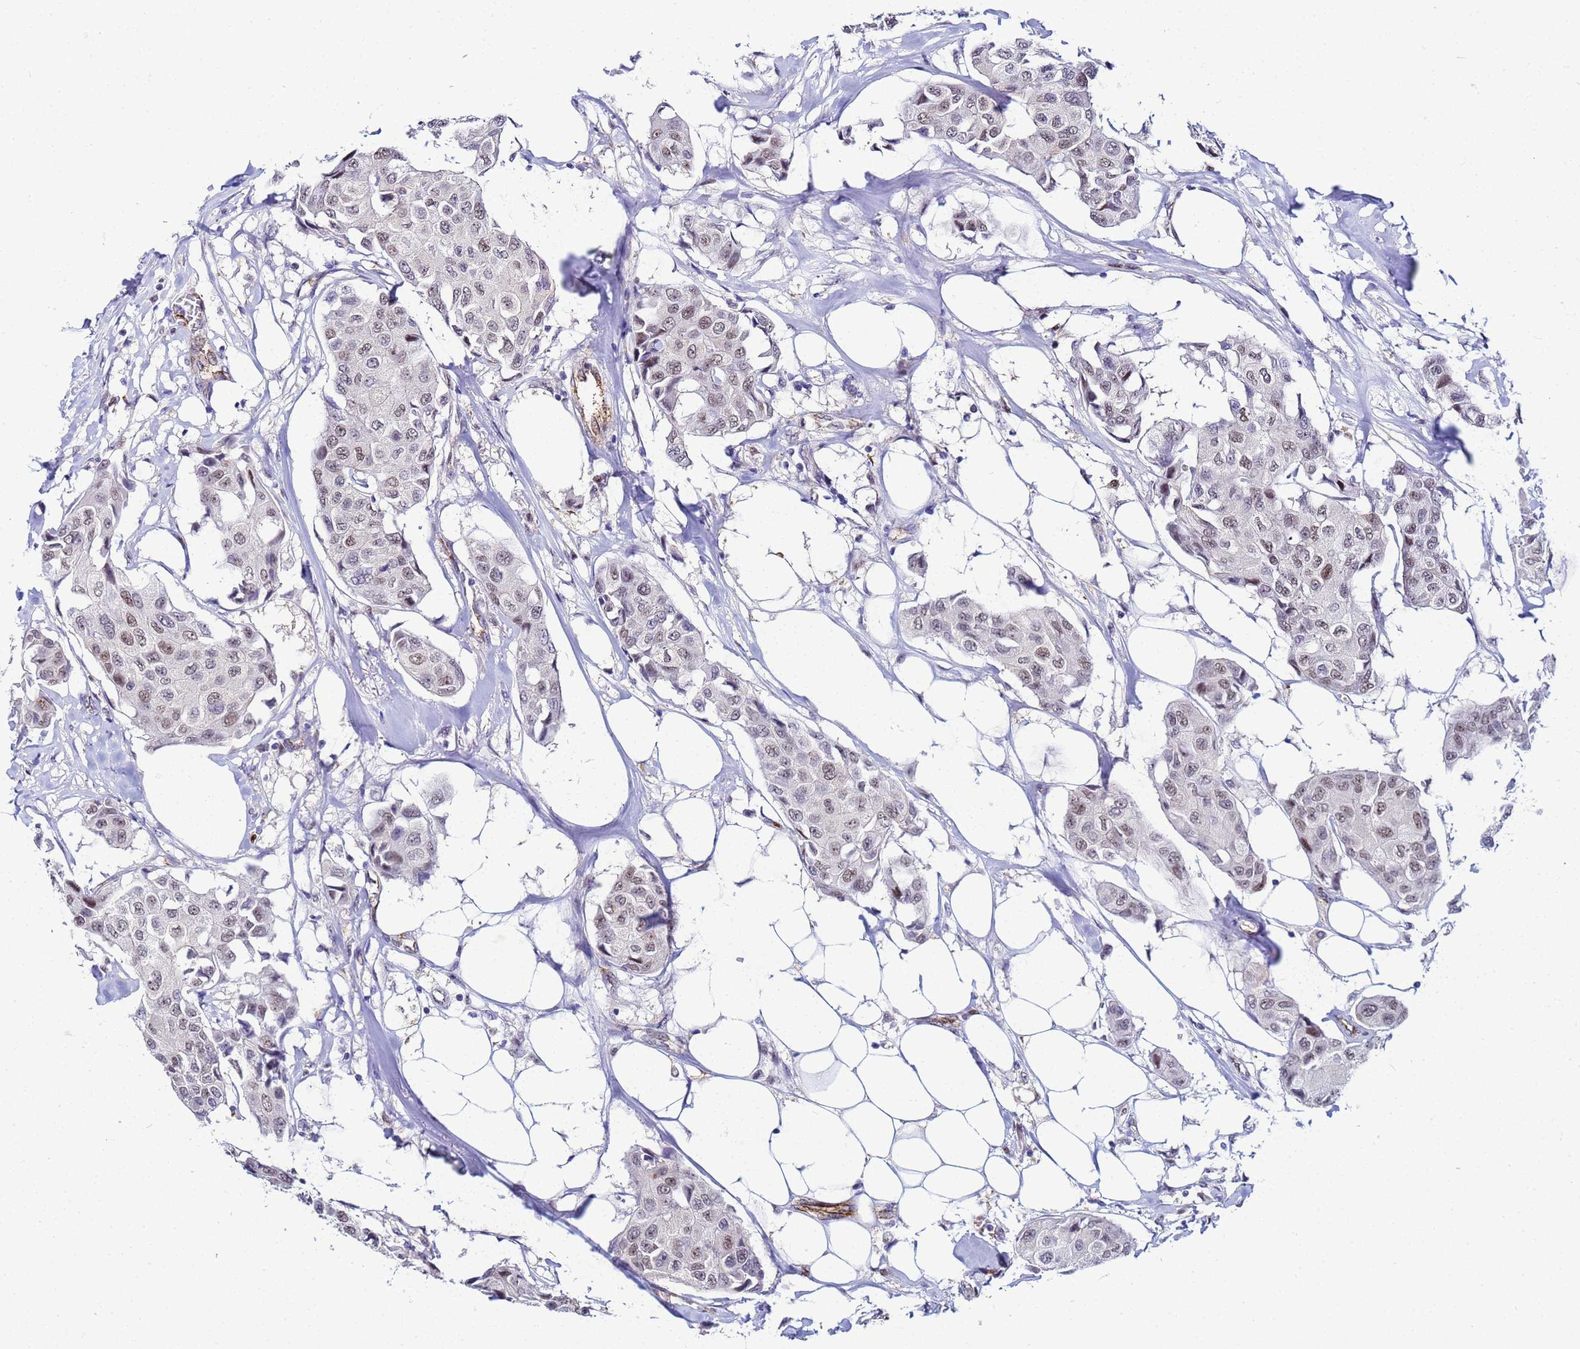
{"staining": {"intensity": "weak", "quantity": "25%-75%", "location": "nuclear"}, "tissue": "breast cancer", "cell_type": "Tumor cells", "image_type": "cancer", "snomed": [{"axis": "morphology", "description": "Duct carcinoma"}, {"axis": "topography", "description": "Breast"}], "caption": "The histopathology image reveals immunohistochemical staining of infiltrating ductal carcinoma (breast). There is weak nuclear expression is appreciated in approximately 25%-75% of tumor cells.", "gene": "SLC25A37", "patient": {"sex": "female", "age": 80}}